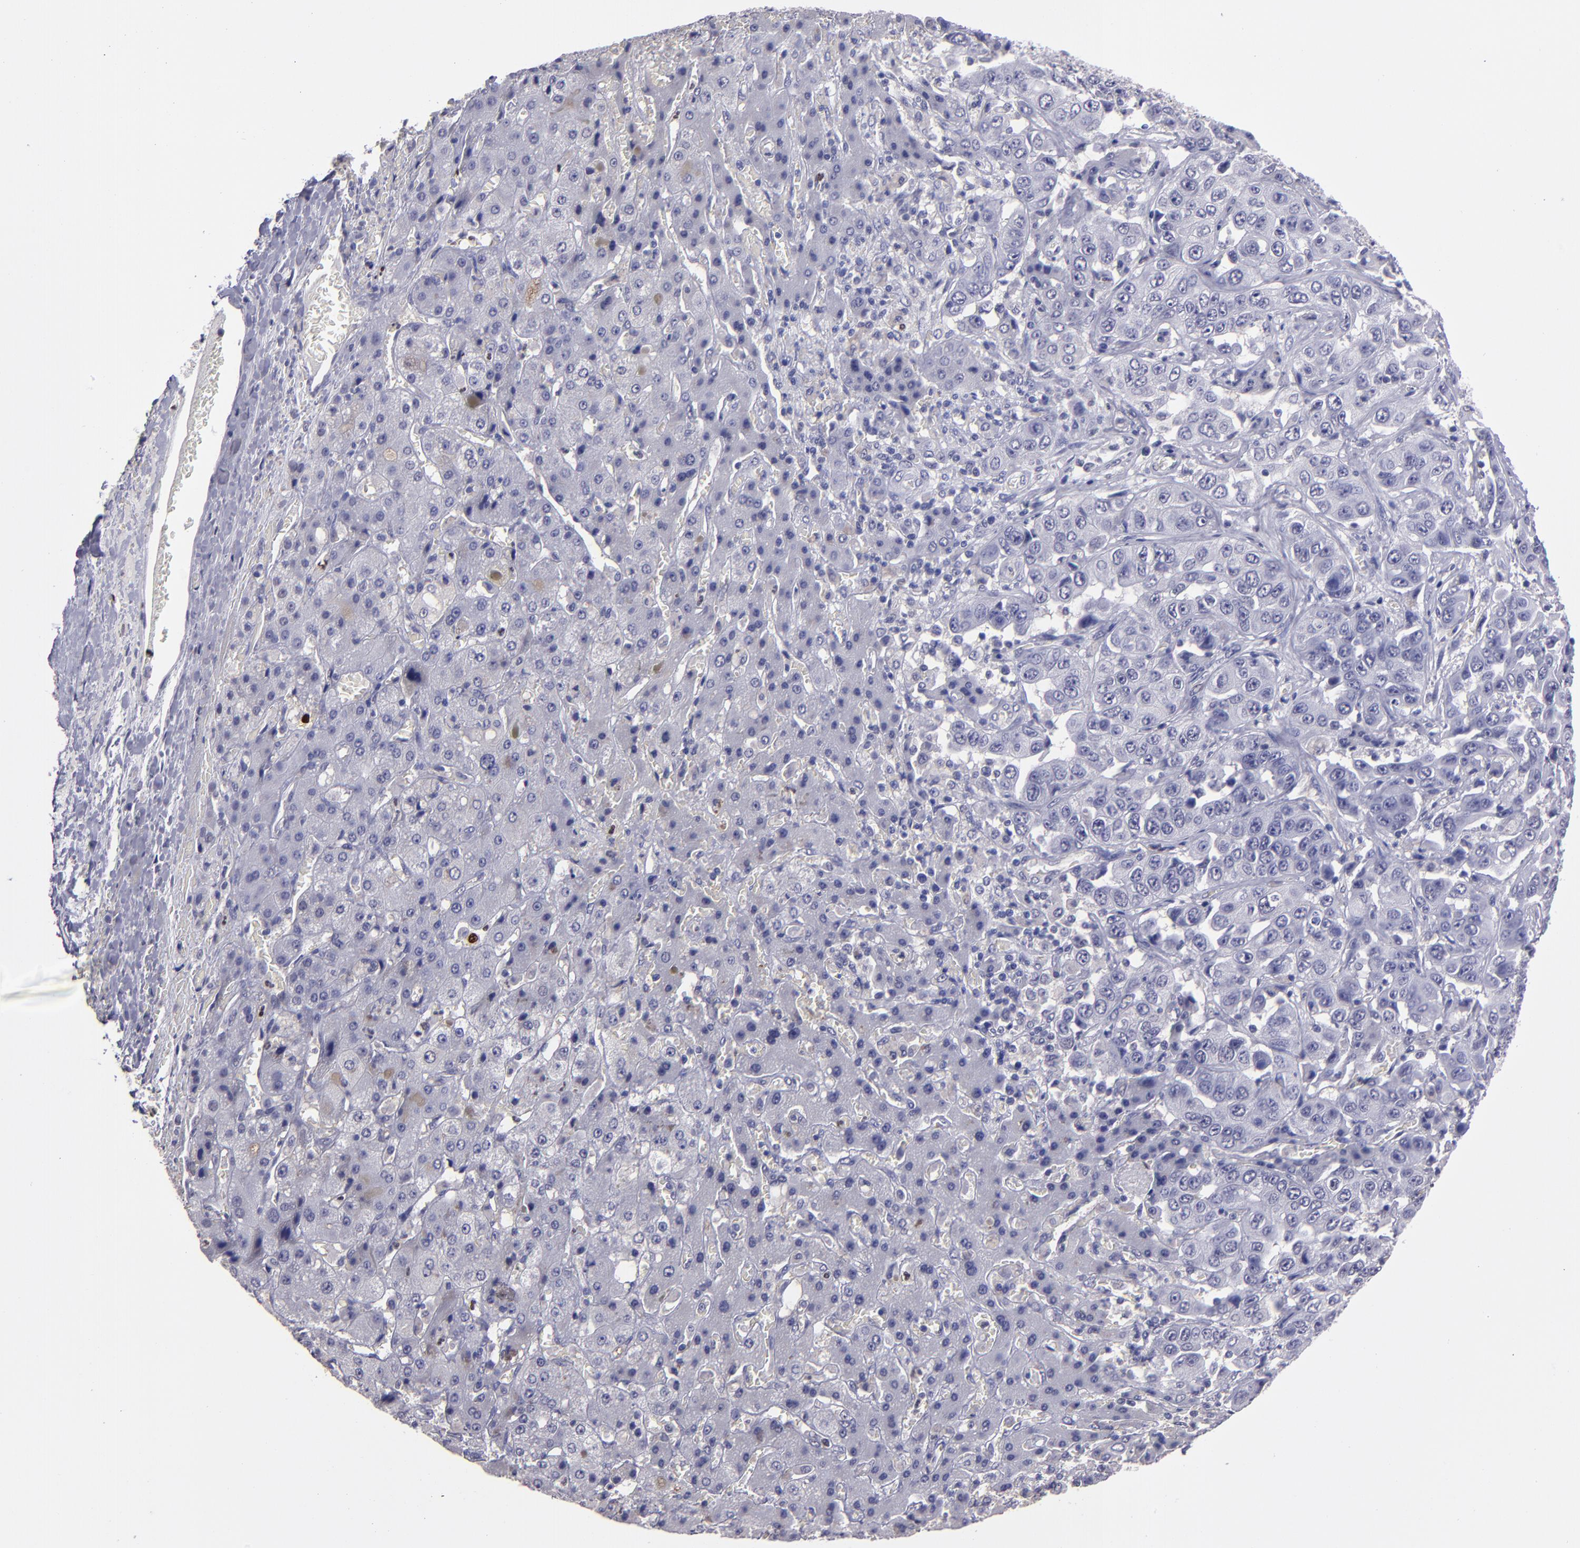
{"staining": {"intensity": "negative", "quantity": "none", "location": "none"}, "tissue": "liver cancer", "cell_type": "Tumor cells", "image_type": "cancer", "snomed": [{"axis": "morphology", "description": "Cholangiocarcinoma"}, {"axis": "topography", "description": "Liver"}], "caption": "Protein analysis of cholangiocarcinoma (liver) demonstrates no significant expression in tumor cells. Nuclei are stained in blue.", "gene": "CEBPE", "patient": {"sex": "female", "age": 52}}